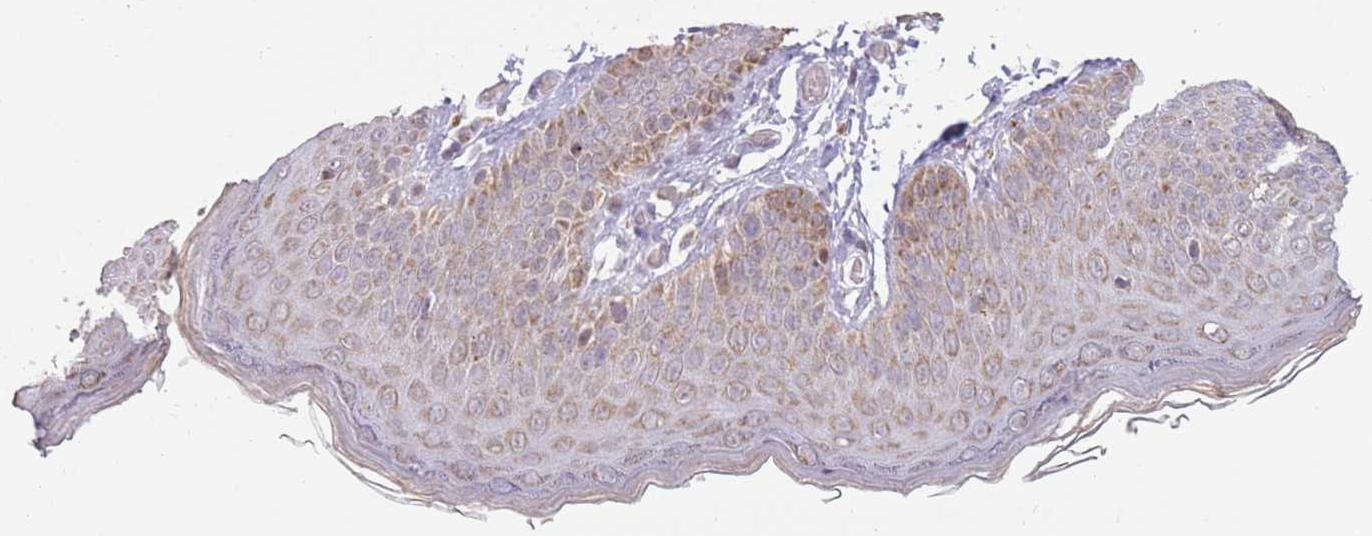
{"staining": {"intensity": "moderate", "quantity": ">75%", "location": "cytoplasmic/membranous"}, "tissue": "skin", "cell_type": "Epidermal cells", "image_type": "normal", "snomed": [{"axis": "morphology", "description": "Normal tissue, NOS"}, {"axis": "topography", "description": "Anal"}], "caption": "Protein positivity by IHC displays moderate cytoplasmic/membranous expression in approximately >75% of epidermal cells in unremarkable skin. The staining is performed using DAB (3,3'-diaminobenzidine) brown chromogen to label protein expression. The nuclei are counter-stained blue using hematoxylin.", "gene": "TIMM13", "patient": {"sex": "female", "age": 40}}